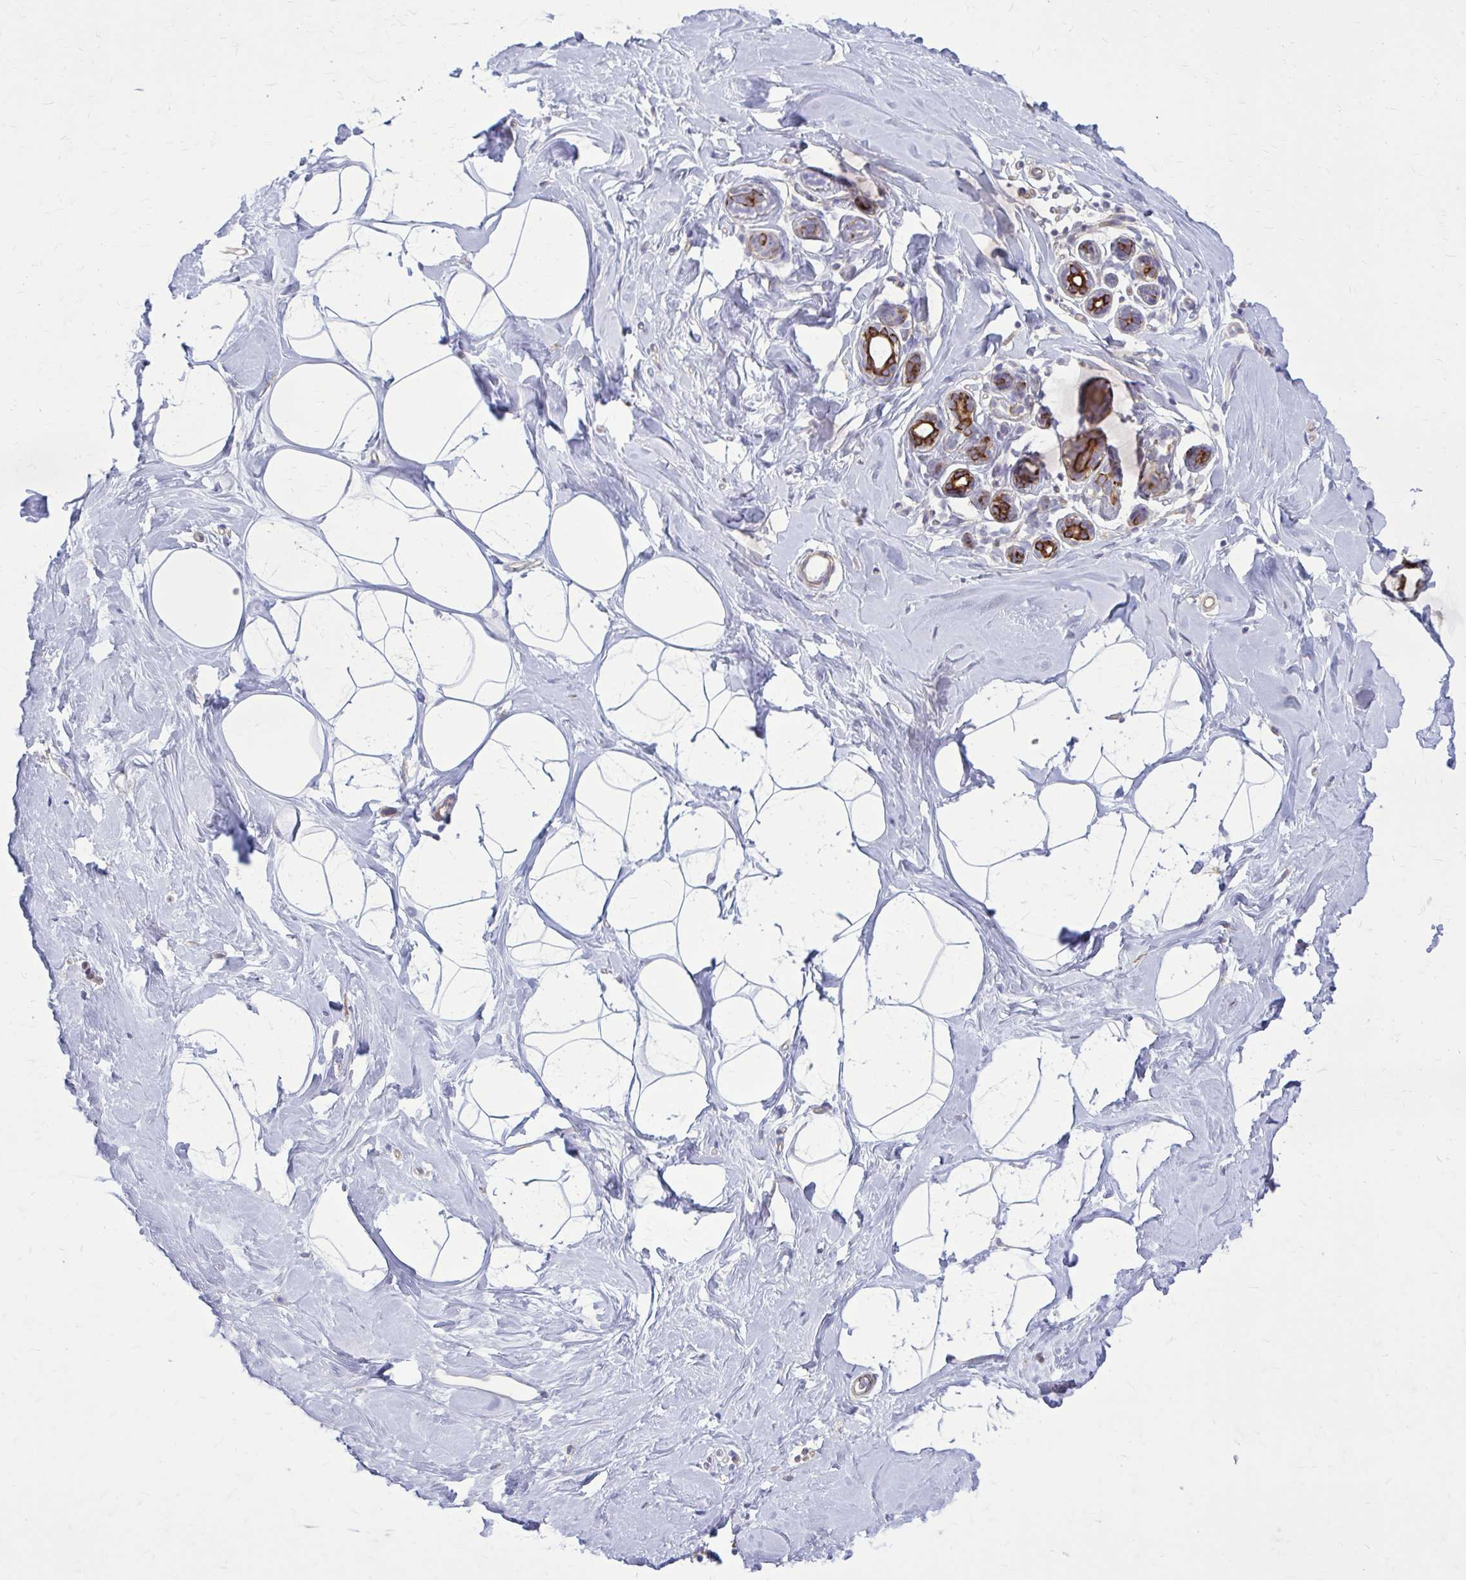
{"staining": {"intensity": "negative", "quantity": "none", "location": "none"}, "tissue": "breast", "cell_type": "Adipocytes", "image_type": "normal", "snomed": [{"axis": "morphology", "description": "Normal tissue, NOS"}, {"axis": "topography", "description": "Breast"}], "caption": "High magnification brightfield microscopy of normal breast stained with DAB (3,3'-diaminobenzidine) (brown) and counterstained with hematoxylin (blue): adipocytes show no significant expression. The staining is performed using DAB (3,3'-diaminobenzidine) brown chromogen with nuclei counter-stained in using hematoxylin.", "gene": "FAP", "patient": {"sex": "female", "age": 32}}